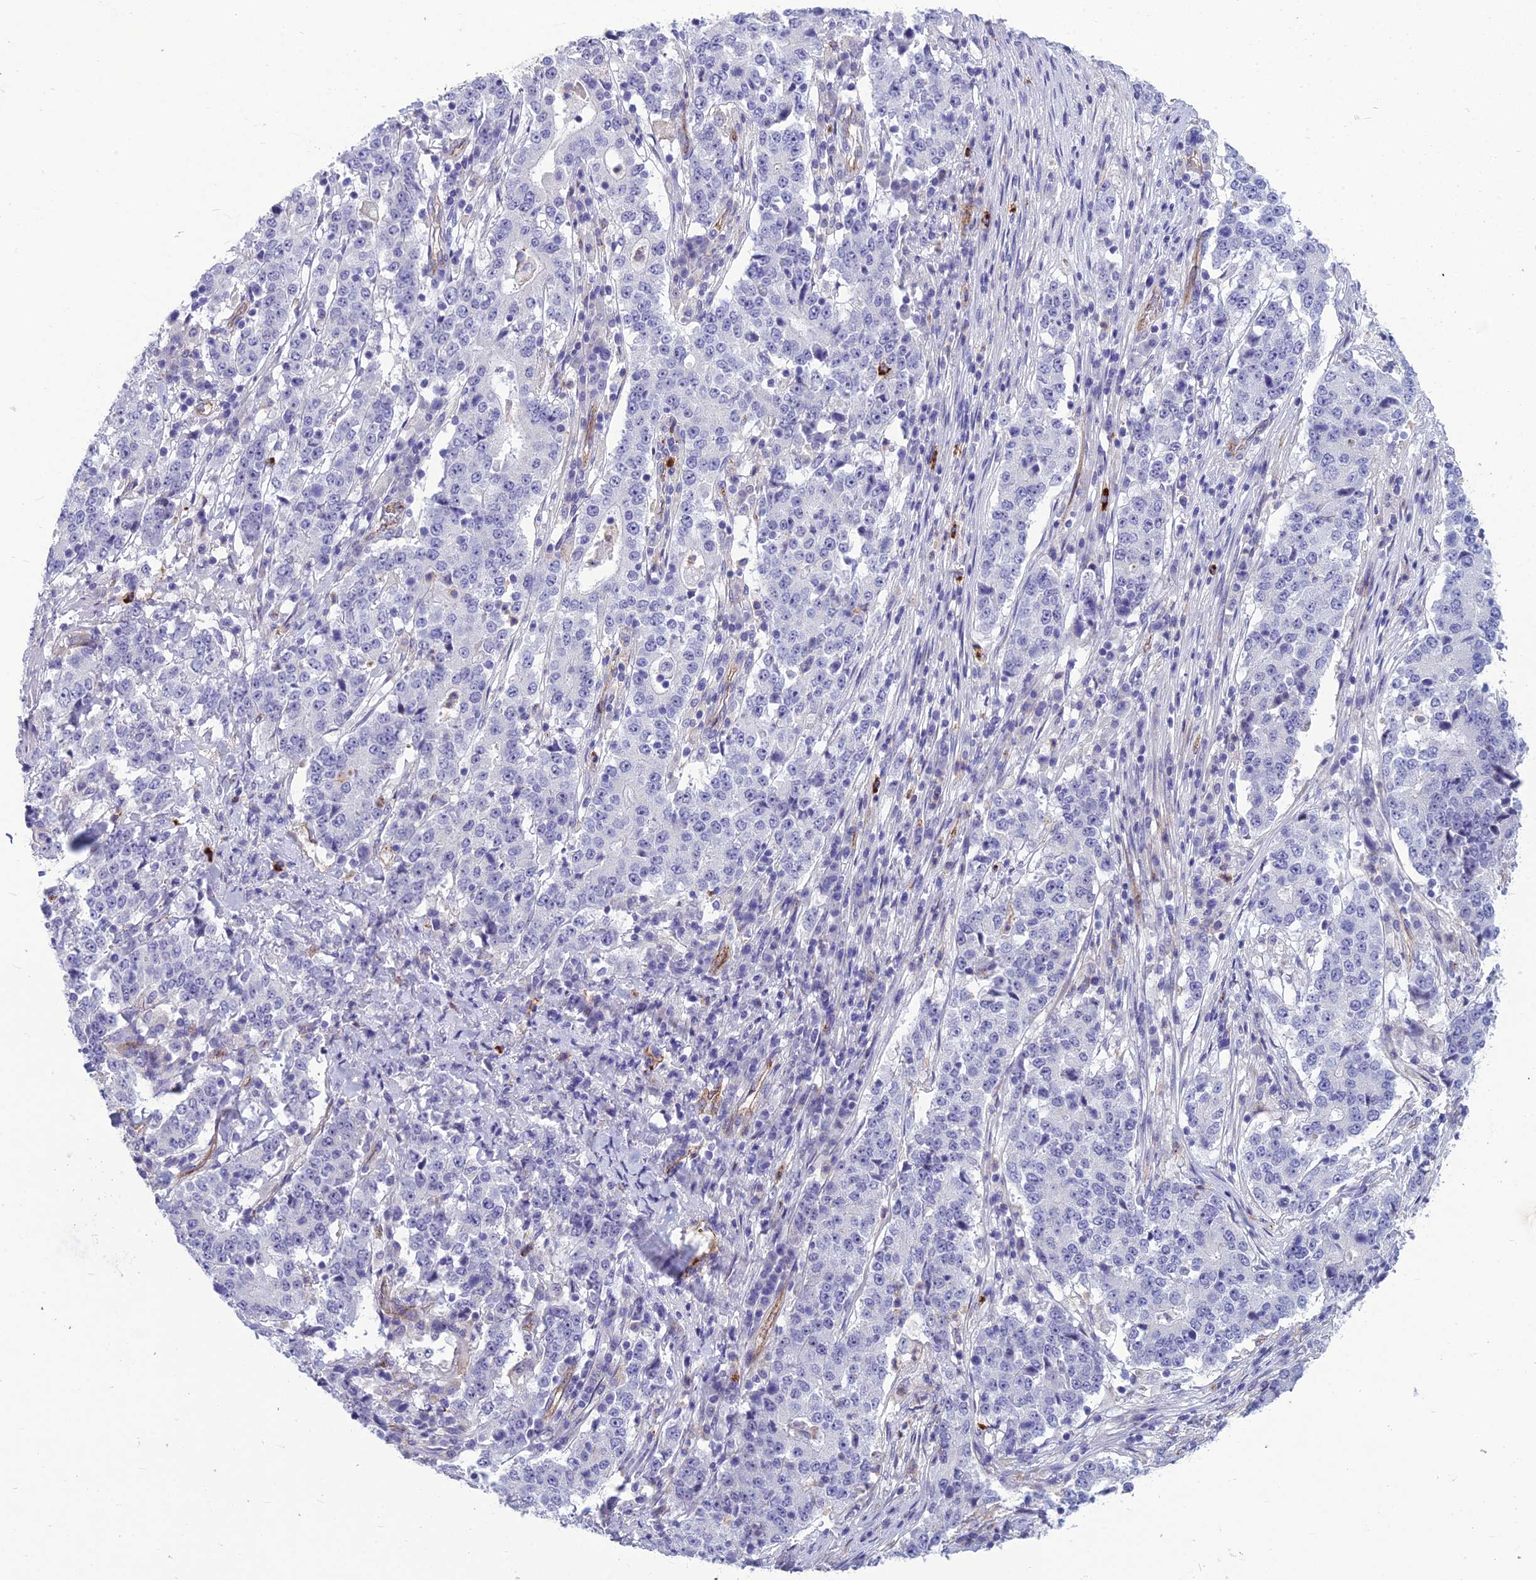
{"staining": {"intensity": "negative", "quantity": "none", "location": "none"}, "tissue": "stomach cancer", "cell_type": "Tumor cells", "image_type": "cancer", "snomed": [{"axis": "morphology", "description": "Adenocarcinoma, NOS"}, {"axis": "topography", "description": "Stomach"}], "caption": "This is an immunohistochemistry micrograph of human stomach cancer (adenocarcinoma). There is no positivity in tumor cells.", "gene": "BBS7", "patient": {"sex": "male", "age": 59}}